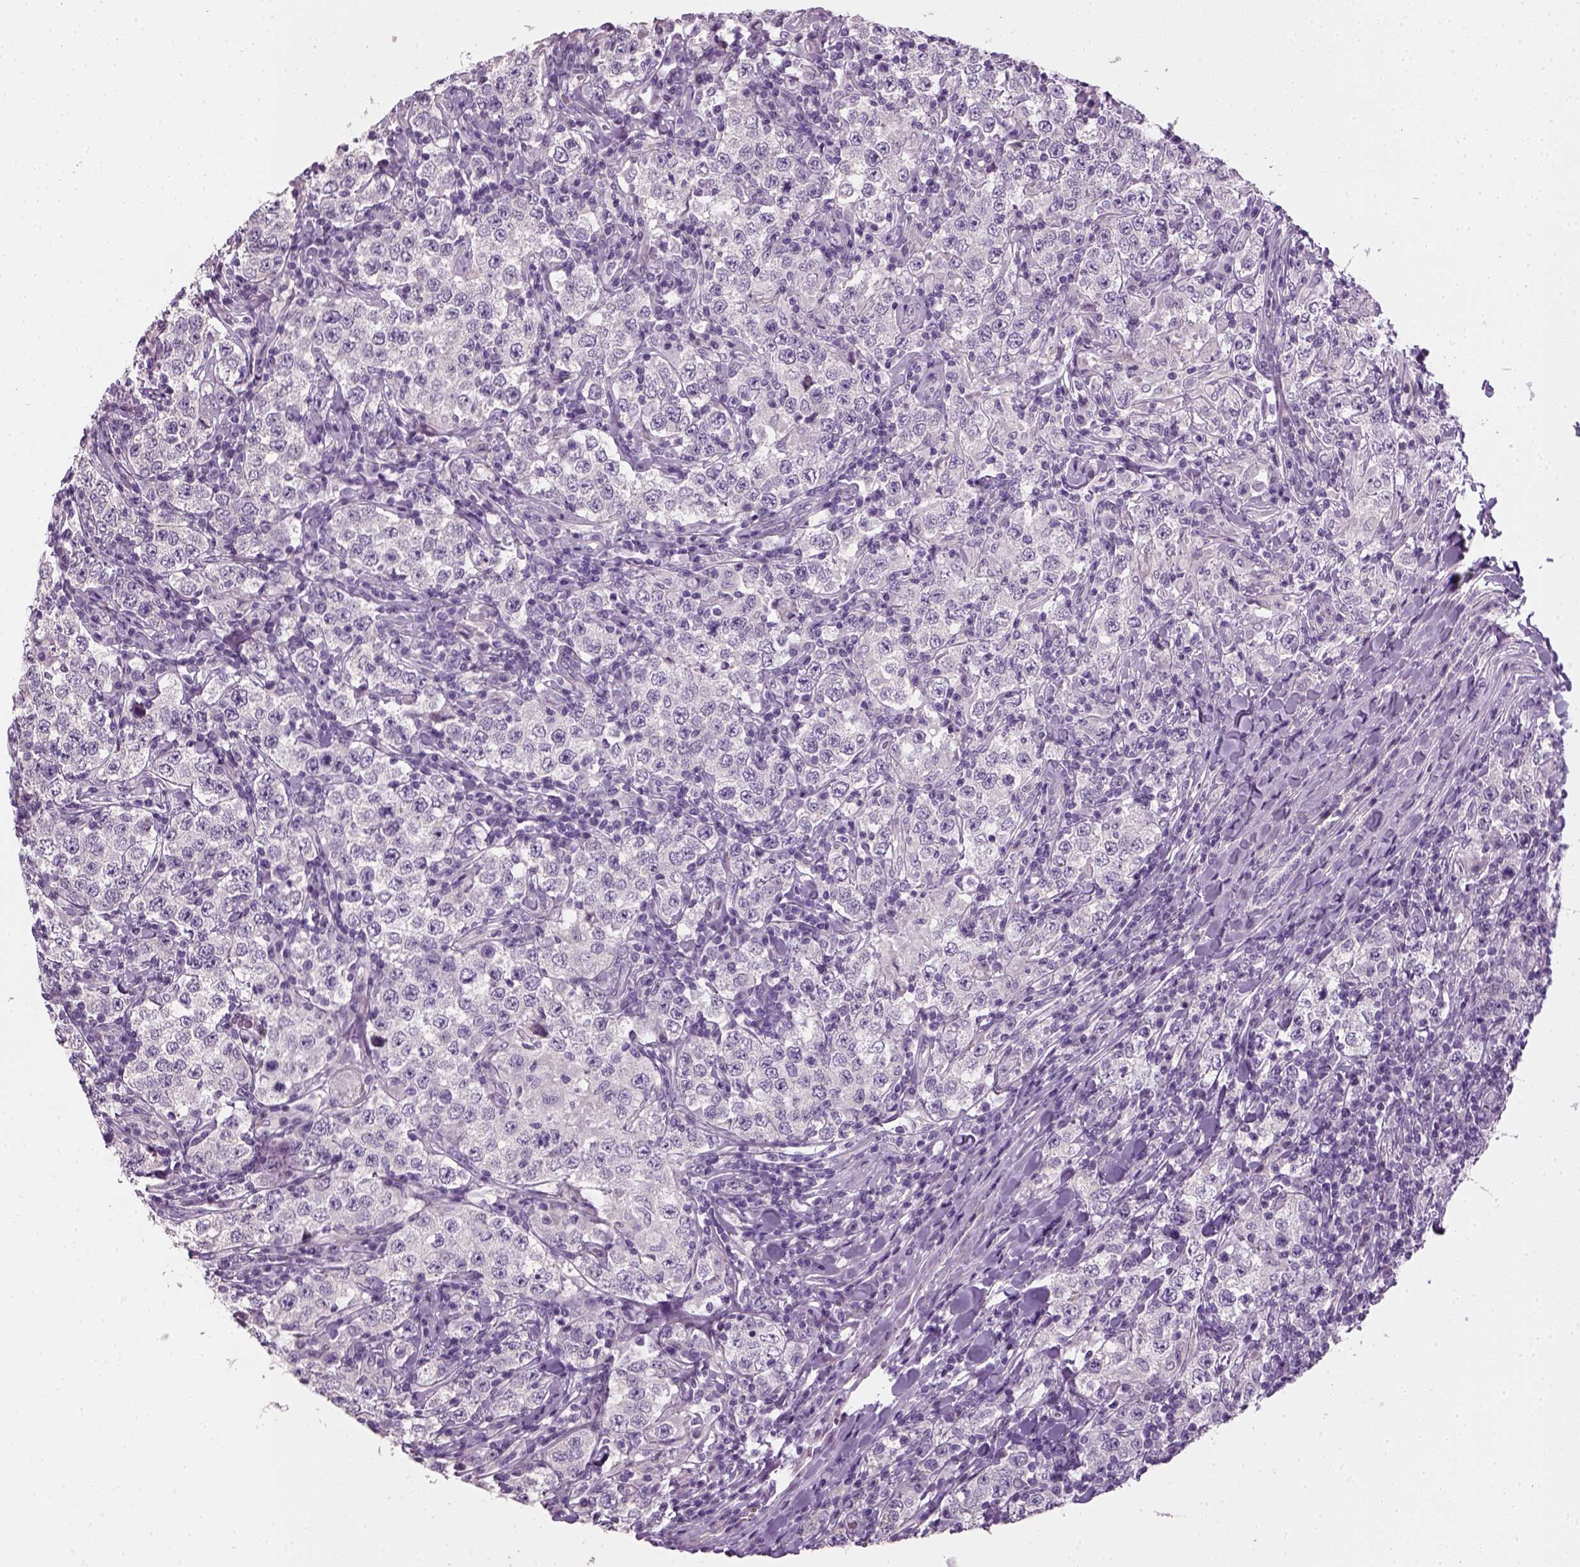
{"staining": {"intensity": "negative", "quantity": "none", "location": "none"}, "tissue": "testis cancer", "cell_type": "Tumor cells", "image_type": "cancer", "snomed": [{"axis": "morphology", "description": "Seminoma, NOS"}, {"axis": "morphology", "description": "Carcinoma, Embryonal, NOS"}, {"axis": "topography", "description": "Testis"}], "caption": "A micrograph of human testis embryonal carcinoma is negative for staining in tumor cells.", "gene": "ELOVL3", "patient": {"sex": "male", "age": 41}}